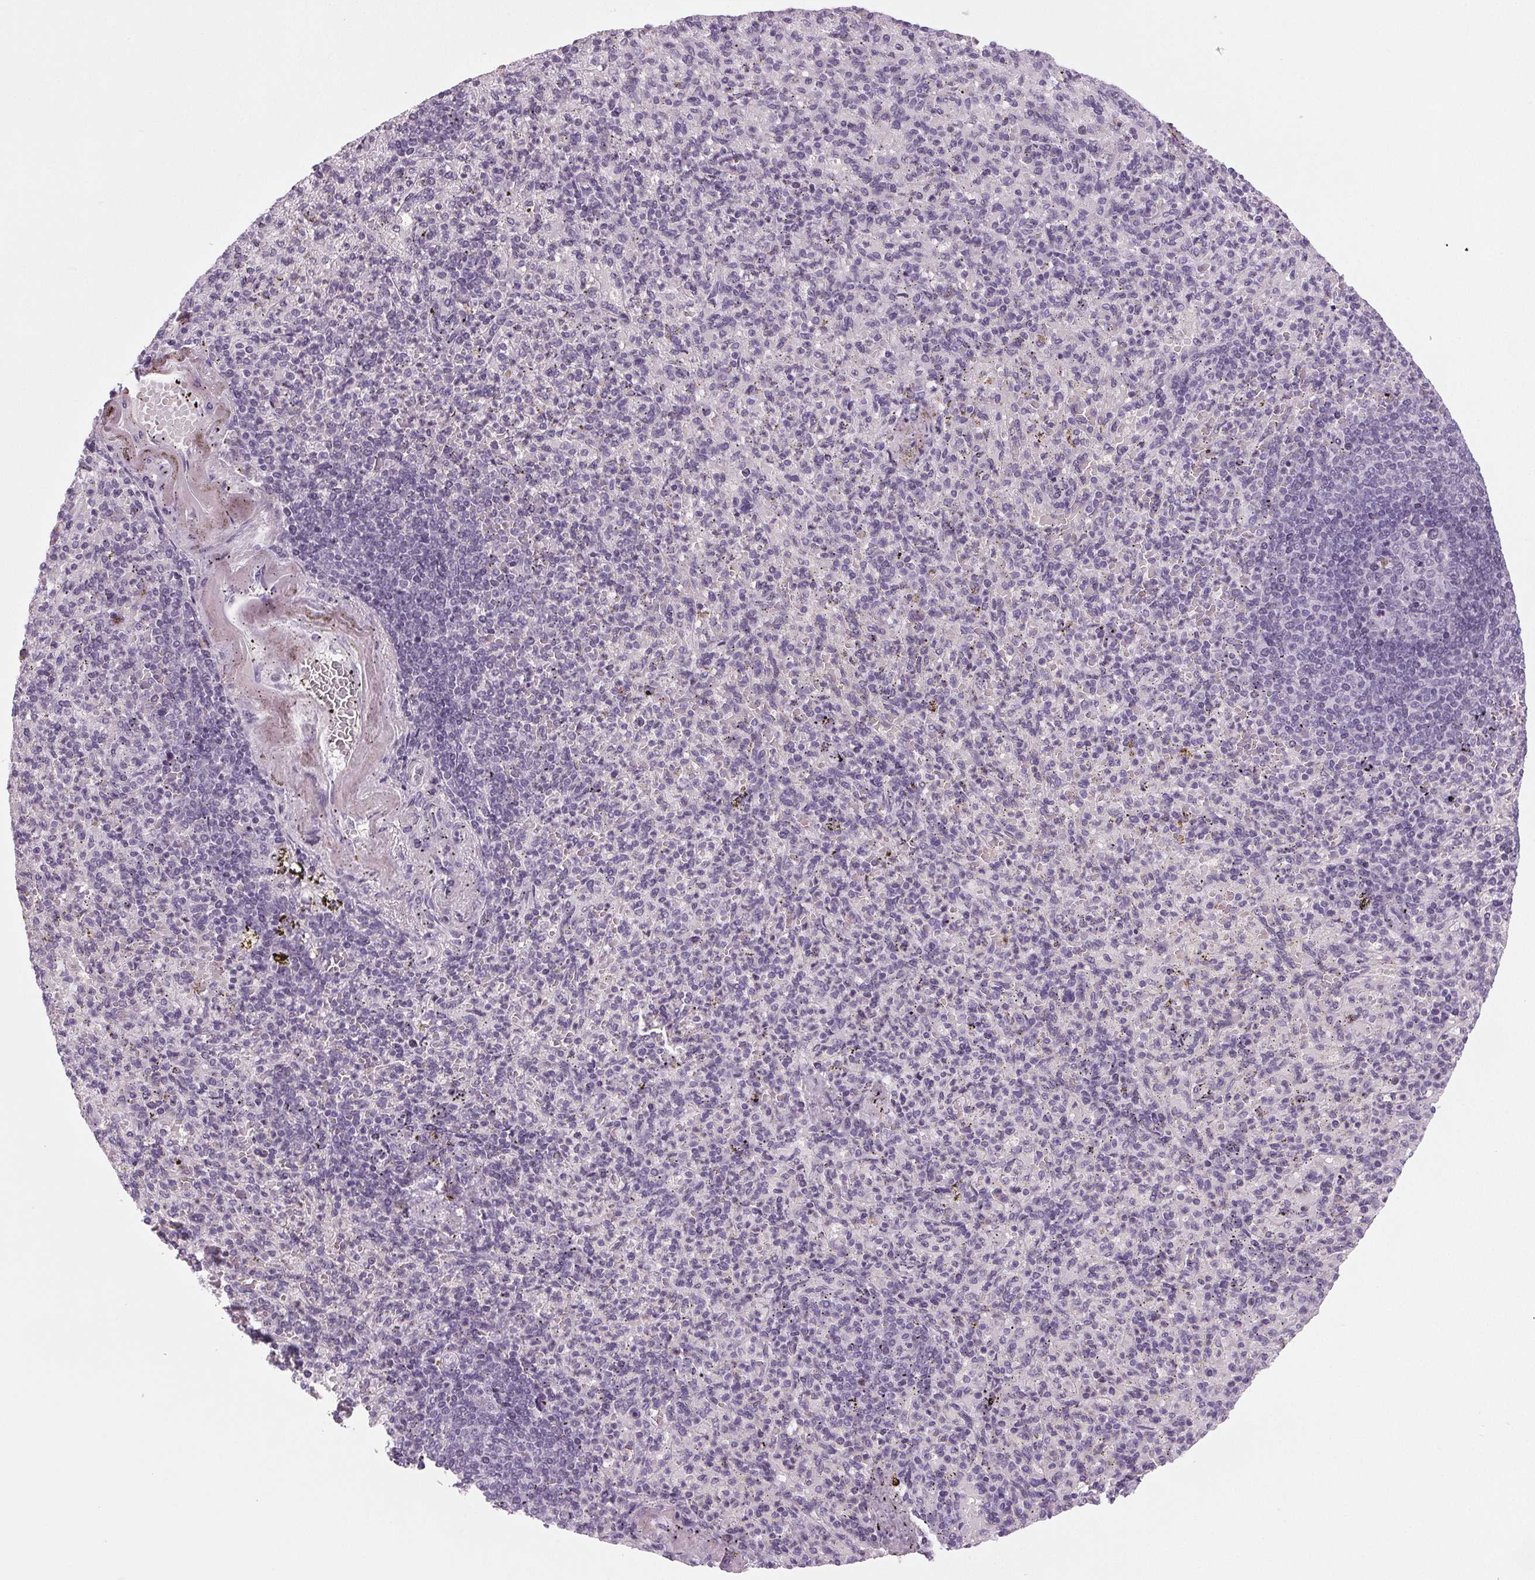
{"staining": {"intensity": "negative", "quantity": "none", "location": "none"}, "tissue": "spleen", "cell_type": "Cells in red pulp", "image_type": "normal", "snomed": [{"axis": "morphology", "description": "Normal tissue, NOS"}, {"axis": "topography", "description": "Spleen"}], "caption": "Cells in red pulp show no significant protein staining in benign spleen.", "gene": "IGF2BP1", "patient": {"sex": "female", "age": 74}}